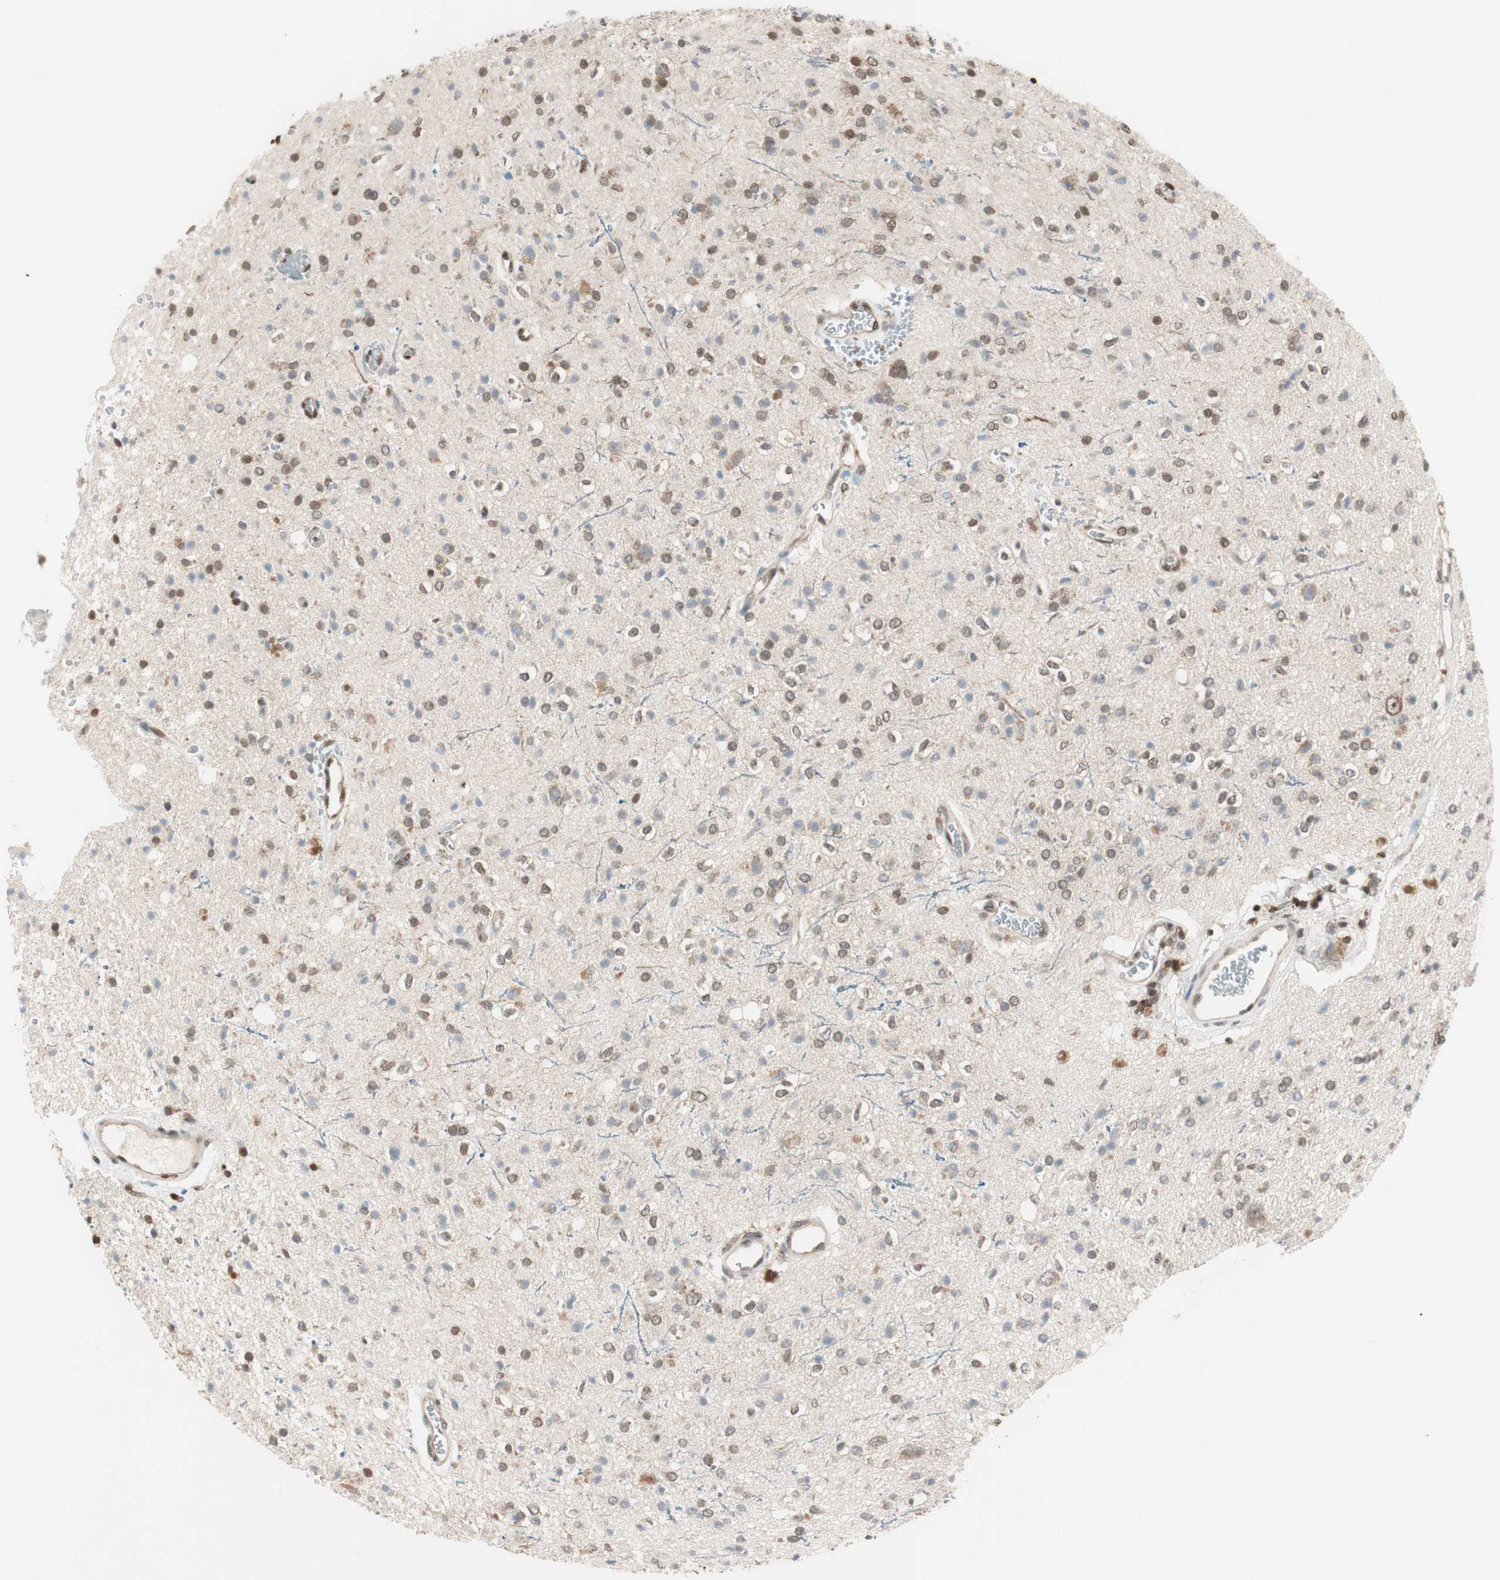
{"staining": {"intensity": "weak", "quantity": "25%-75%", "location": "cytoplasmic/membranous"}, "tissue": "glioma", "cell_type": "Tumor cells", "image_type": "cancer", "snomed": [{"axis": "morphology", "description": "Glioma, malignant, High grade"}, {"axis": "topography", "description": "Brain"}], "caption": "Approximately 25%-75% of tumor cells in malignant glioma (high-grade) show weak cytoplasmic/membranous protein staining as visualized by brown immunohistochemical staining.", "gene": "UBE2I", "patient": {"sex": "male", "age": 47}}